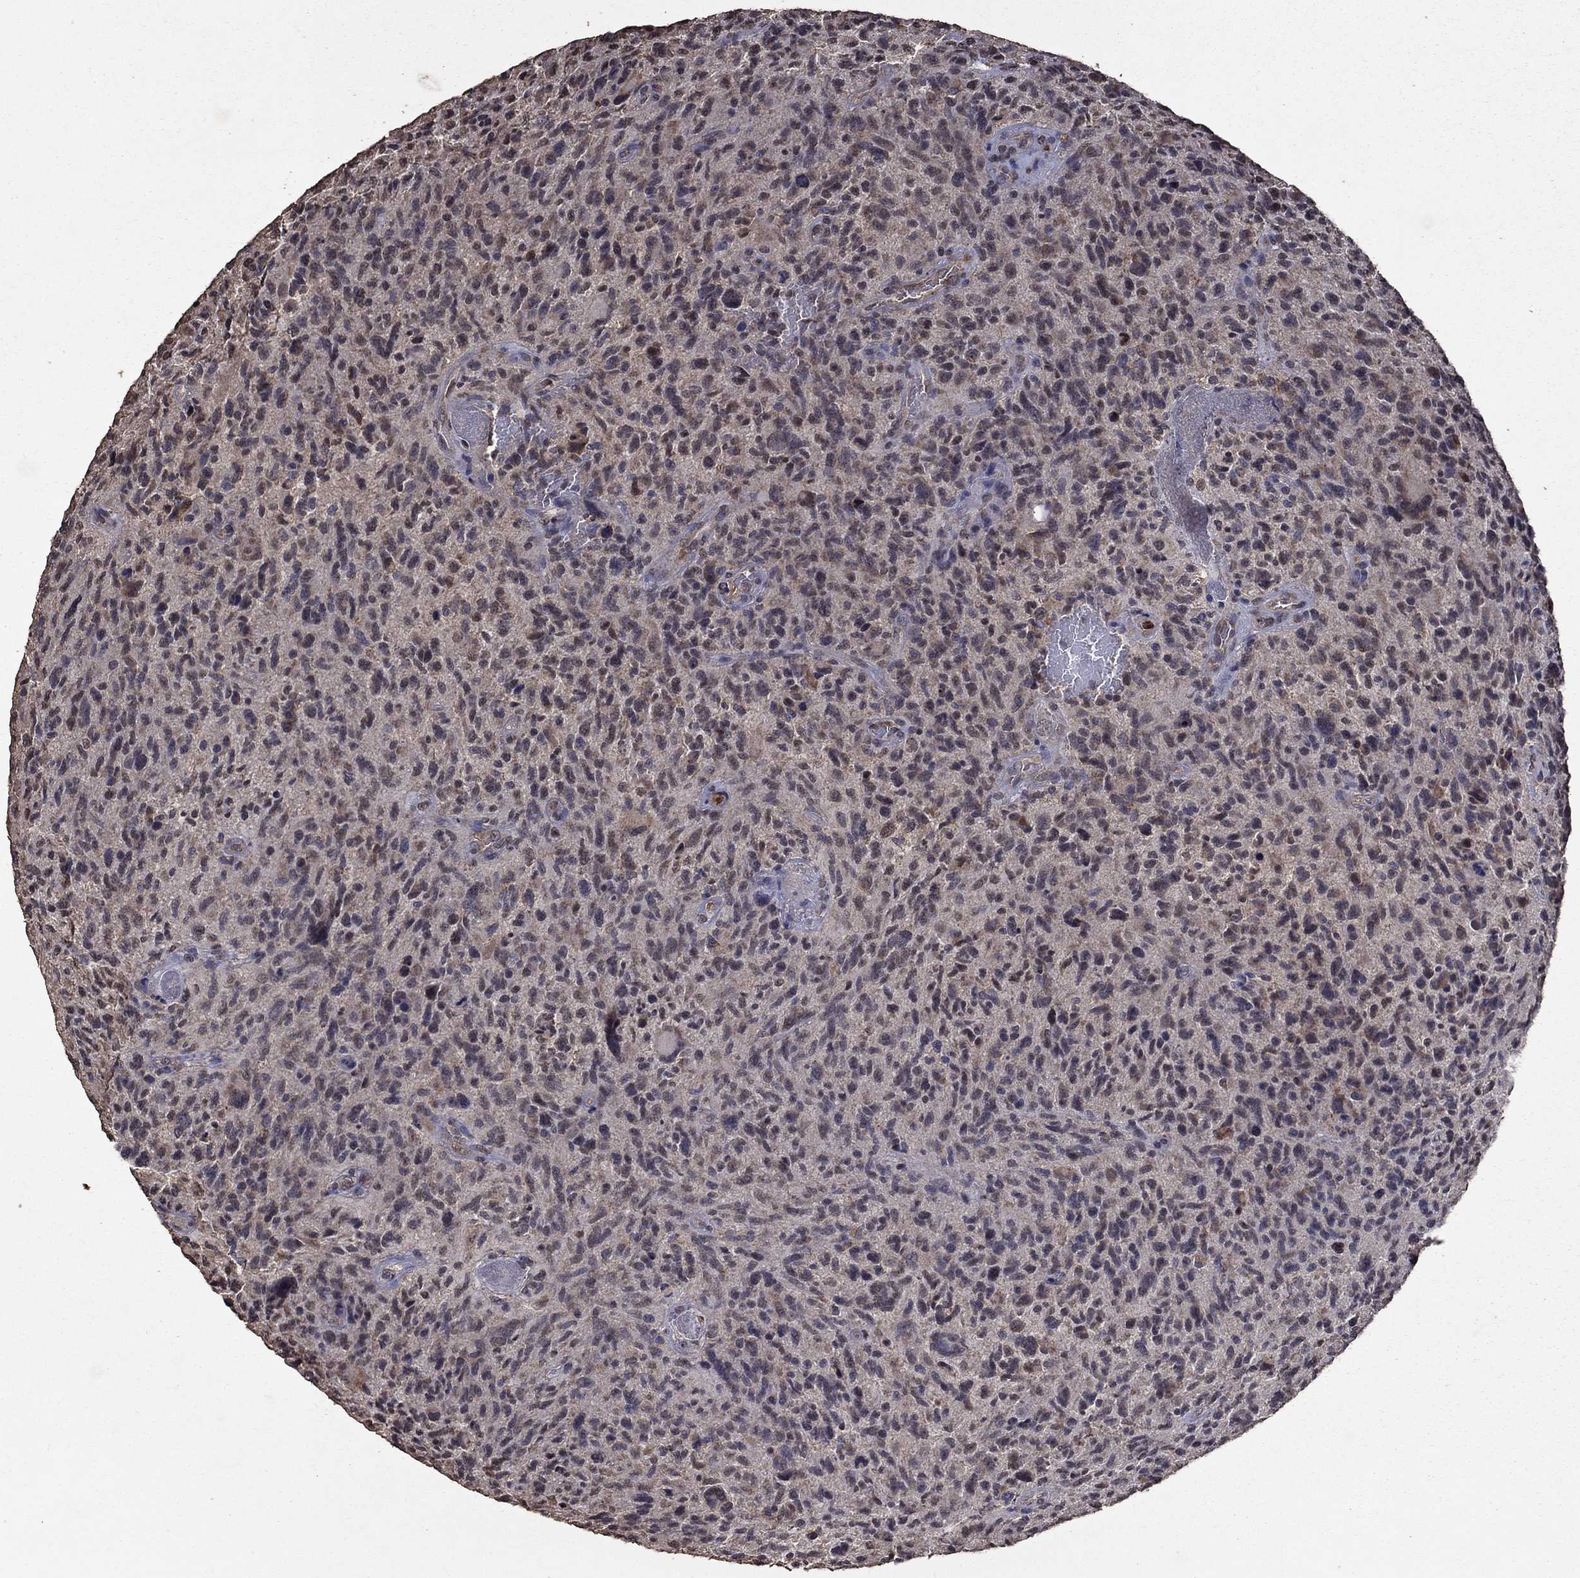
{"staining": {"intensity": "negative", "quantity": "none", "location": "none"}, "tissue": "glioma", "cell_type": "Tumor cells", "image_type": "cancer", "snomed": [{"axis": "morphology", "description": "Glioma, malignant, NOS"}, {"axis": "morphology", "description": "Glioma, malignant, High grade"}, {"axis": "topography", "description": "Brain"}], "caption": "There is no significant expression in tumor cells of glioma.", "gene": "SERPINA5", "patient": {"sex": "female", "age": 71}}